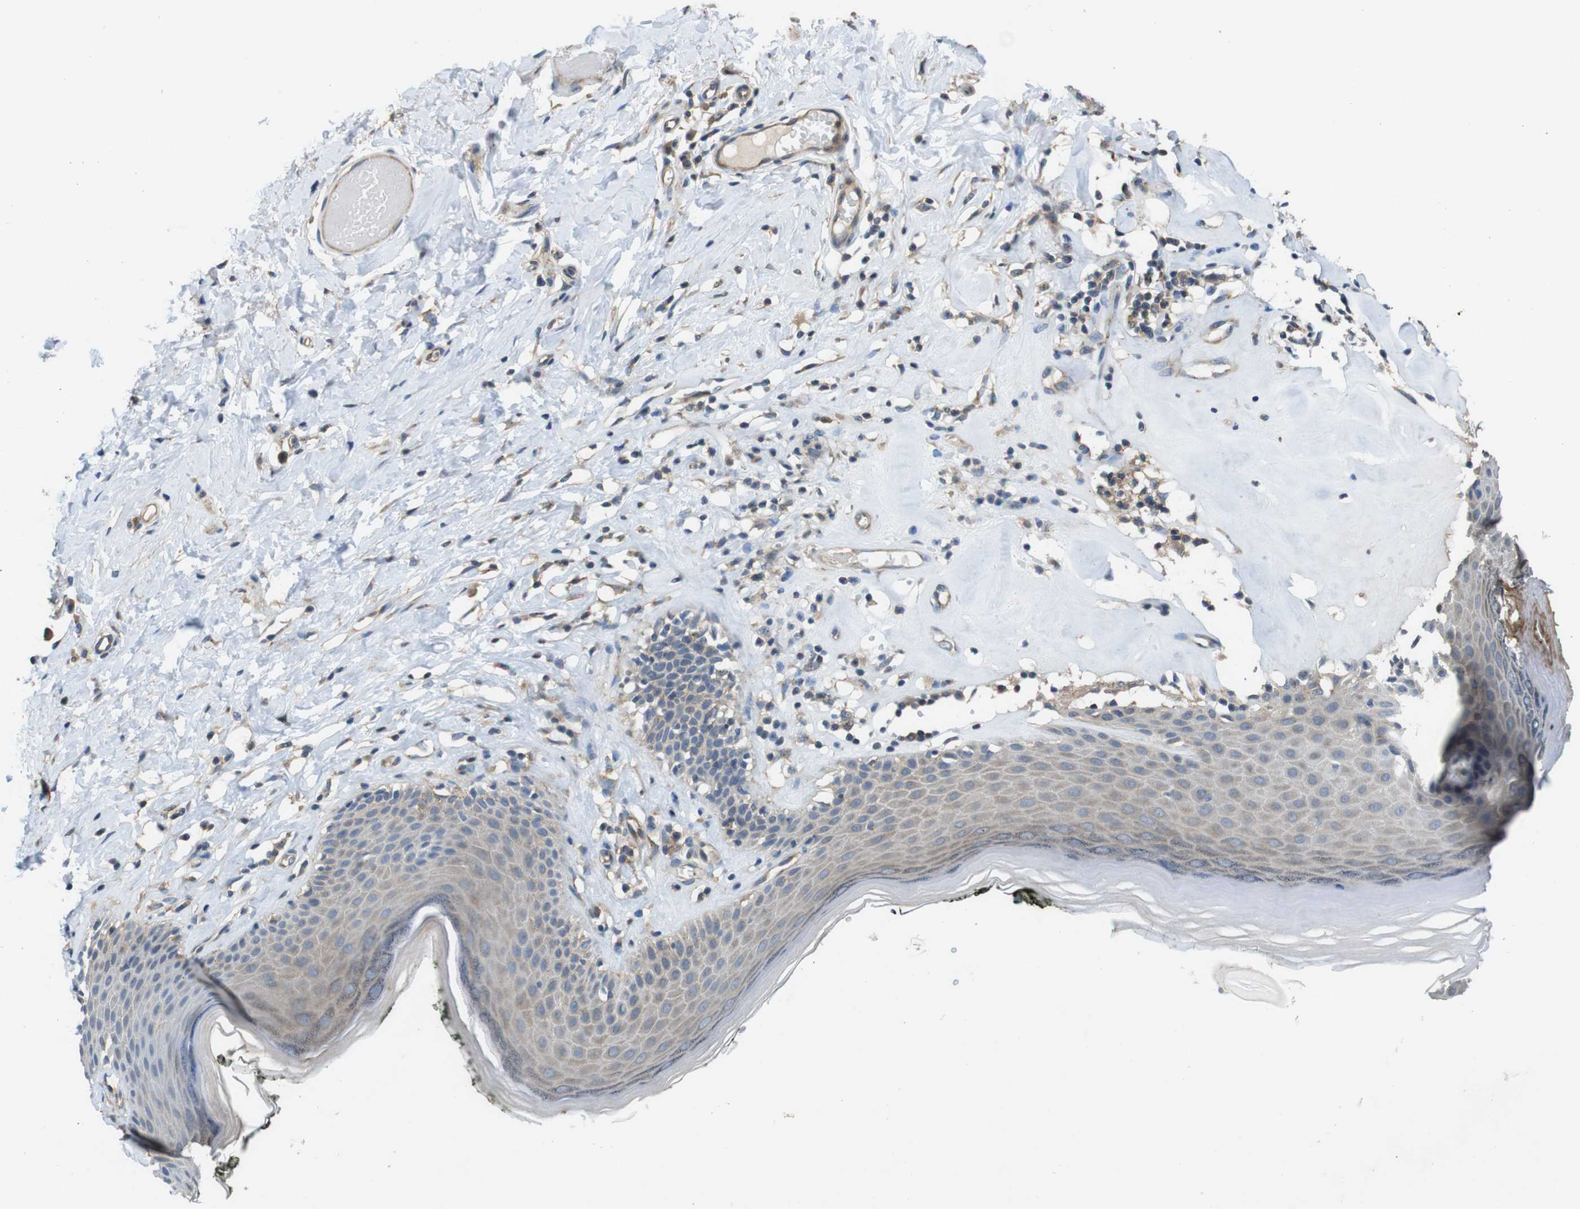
{"staining": {"intensity": "weak", "quantity": "<25%", "location": "cytoplasmic/membranous"}, "tissue": "skin", "cell_type": "Epidermal cells", "image_type": "normal", "snomed": [{"axis": "morphology", "description": "Normal tissue, NOS"}, {"axis": "morphology", "description": "Inflammation, NOS"}, {"axis": "topography", "description": "Vulva"}], "caption": "High magnification brightfield microscopy of unremarkable skin stained with DAB (brown) and counterstained with hematoxylin (blue): epidermal cells show no significant positivity. The staining was performed using DAB (3,3'-diaminobenzidine) to visualize the protein expression in brown, while the nuclei were stained in blue with hematoxylin (Magnification: 20x).", "gene": "DCTN1", "patient": {"sex": "female", "age": 84}}